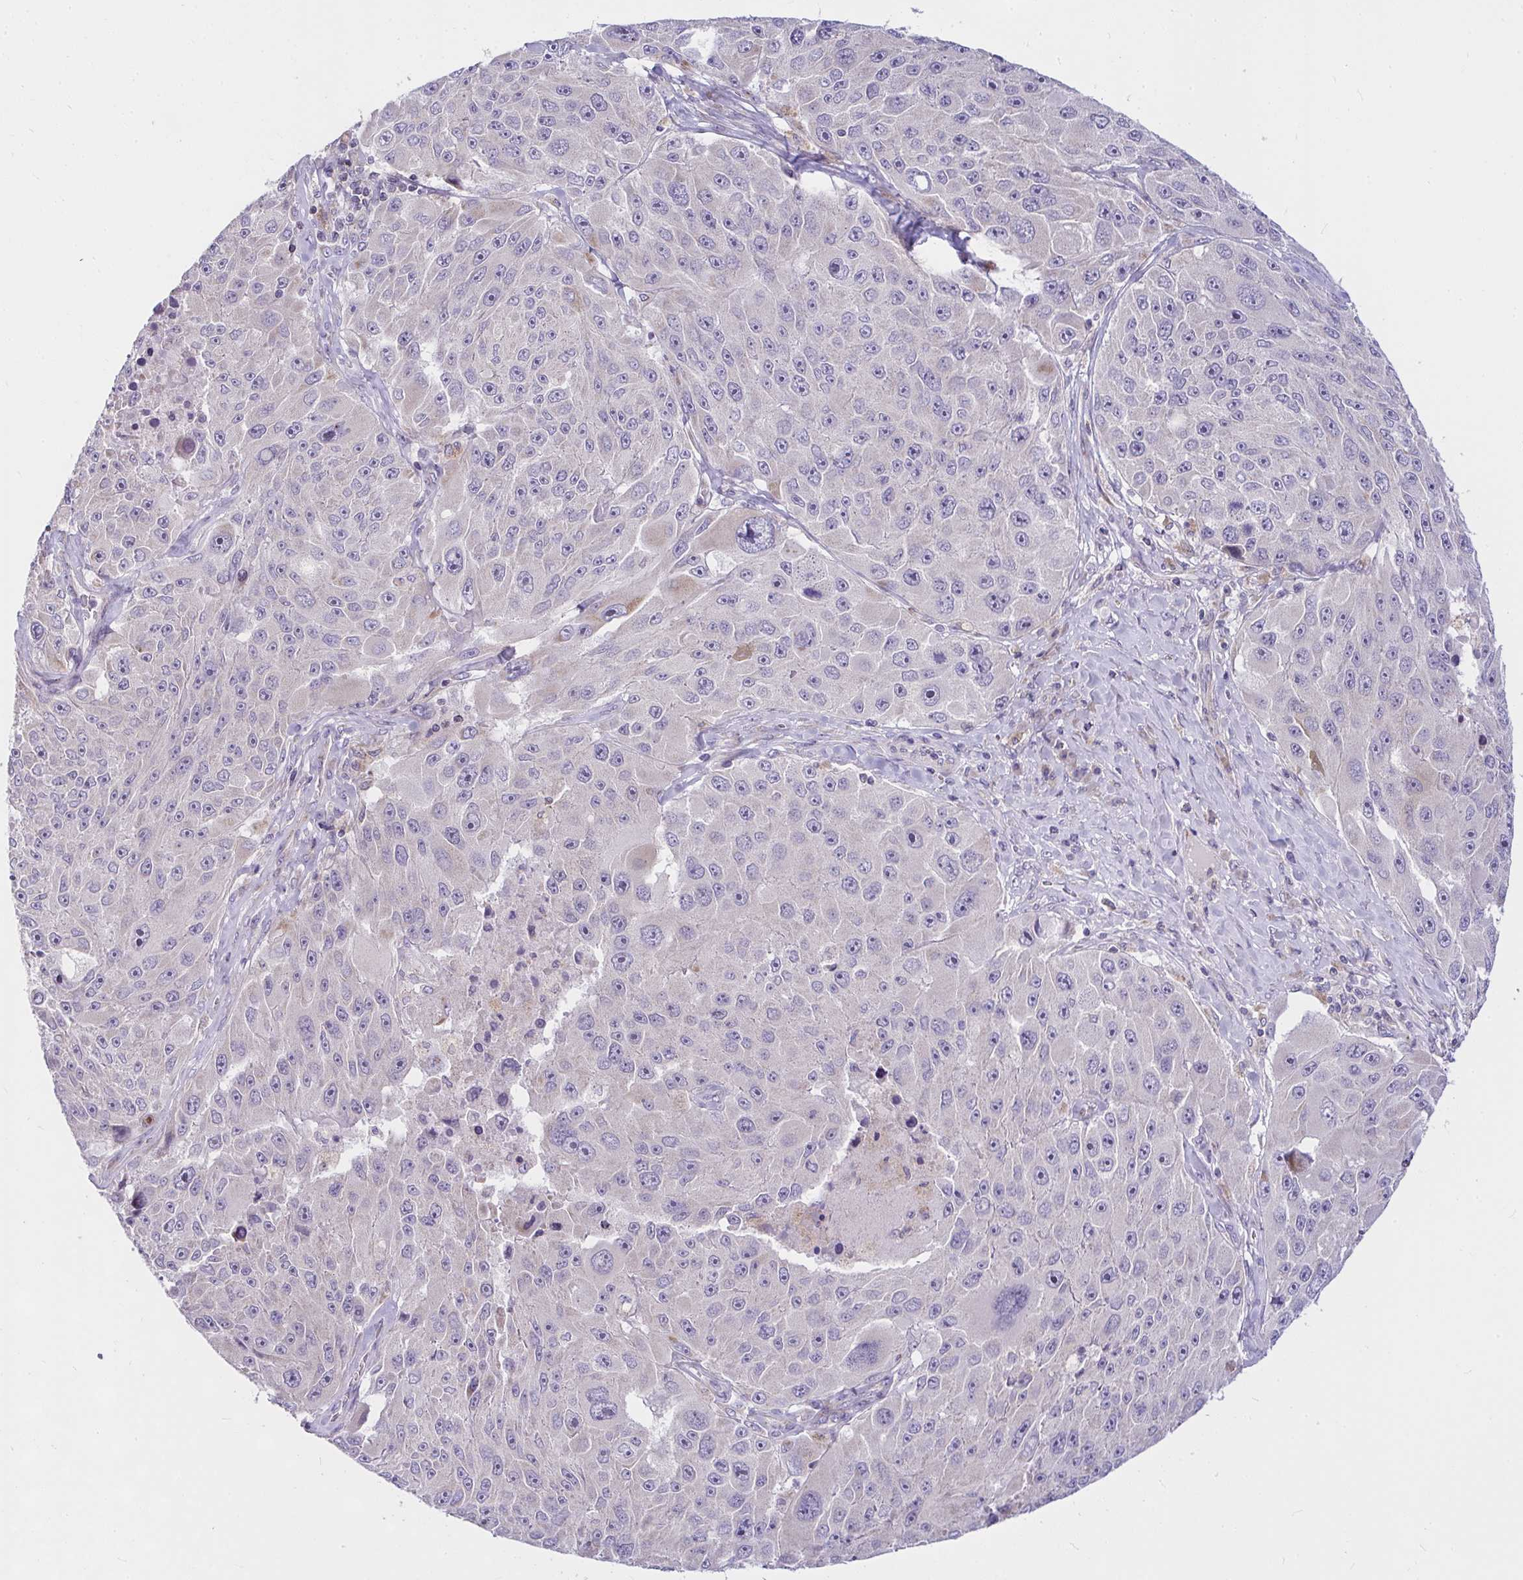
{"staining": {"intensity": "negative", "quantity": "none", "location": "none"}, "tissue": "melanoma", "cell_type": "Tumor cells", "image_type": "cancer", "snomed": [{"axis": "morphology", "description": "Malignant melanoma, Metastatic site"}, {"axis": "topography", "description": "Lymph node"}], "caption": "Immunohistochemical staining of human malignant melanoma (metastatic site) displays no significant positivity in tumor cells. The staining was performed using DAB (3,3'-diaminobenzidine) to visualize the protein expression in brown, while the nuclei were stained in blue with hematoxylin (Magnification: 20x).", "gene": "CEP63", "patient": {"sex": "male", "age": 62}}